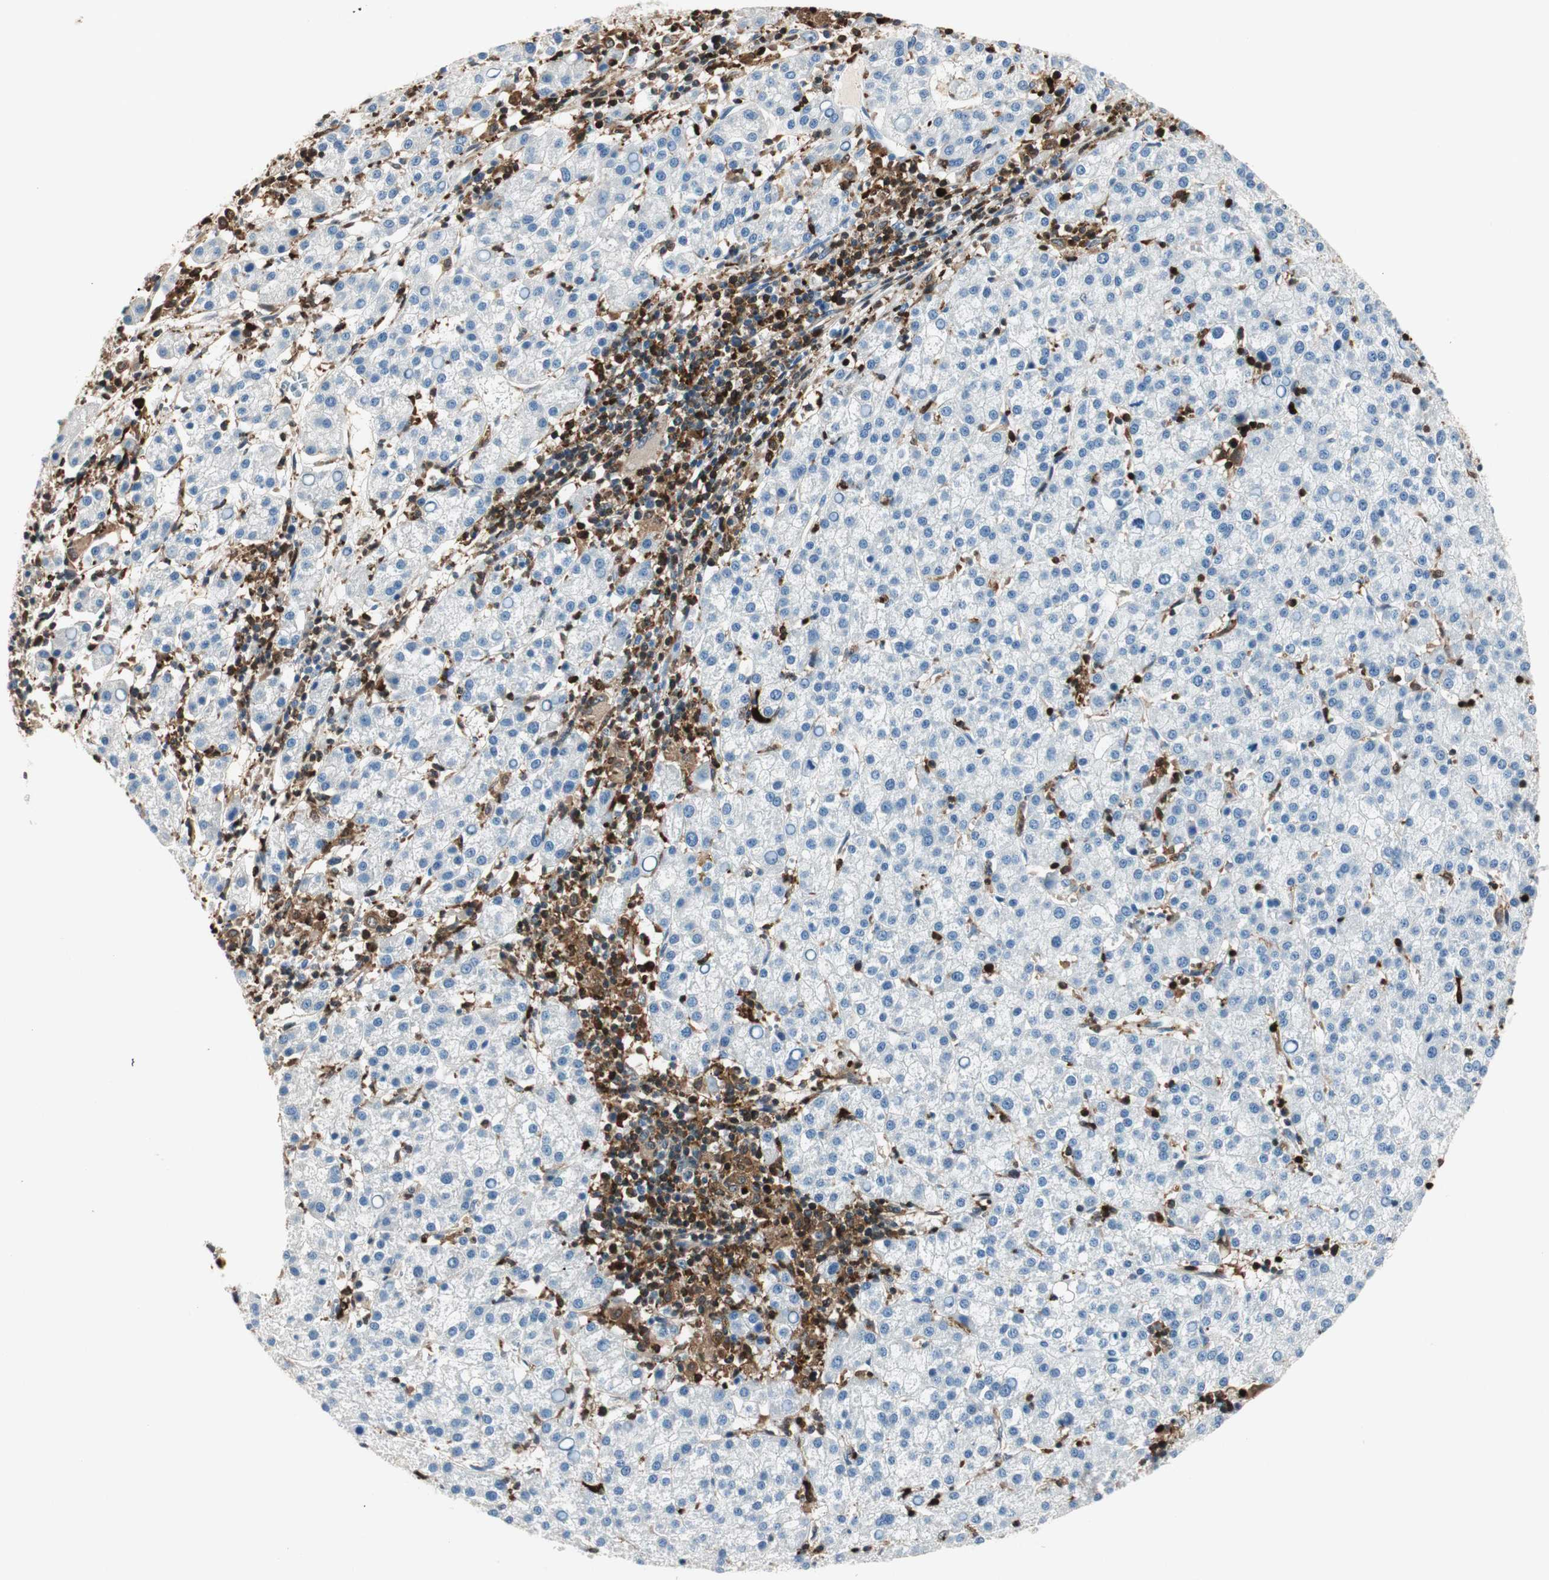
{"staining": {"intensity": "negative", "quantity": "none", "location": "none"}, "tissue": "liver cancer", "cell_type": "Tumor cells", "image_type": "cancer", "snomed": [{"axis": "morphology", "description": "Carcinoma, Hepatocellular, NOS"}, {"axis": "topography", "description": "Liver"}], "caption": "This is a histopathology image of immunohistochemistry staining of liver cancer (hepatocellular carcinoma), which shows no staining in tumor cells. The staining was performed using DAB to visualize the protein expression in brown, while the nuclei were stained in blue with hematoxylin (Magnification: 20x).", "gene": "COTL1", "patient": {"sex": "female", "age": 58}}